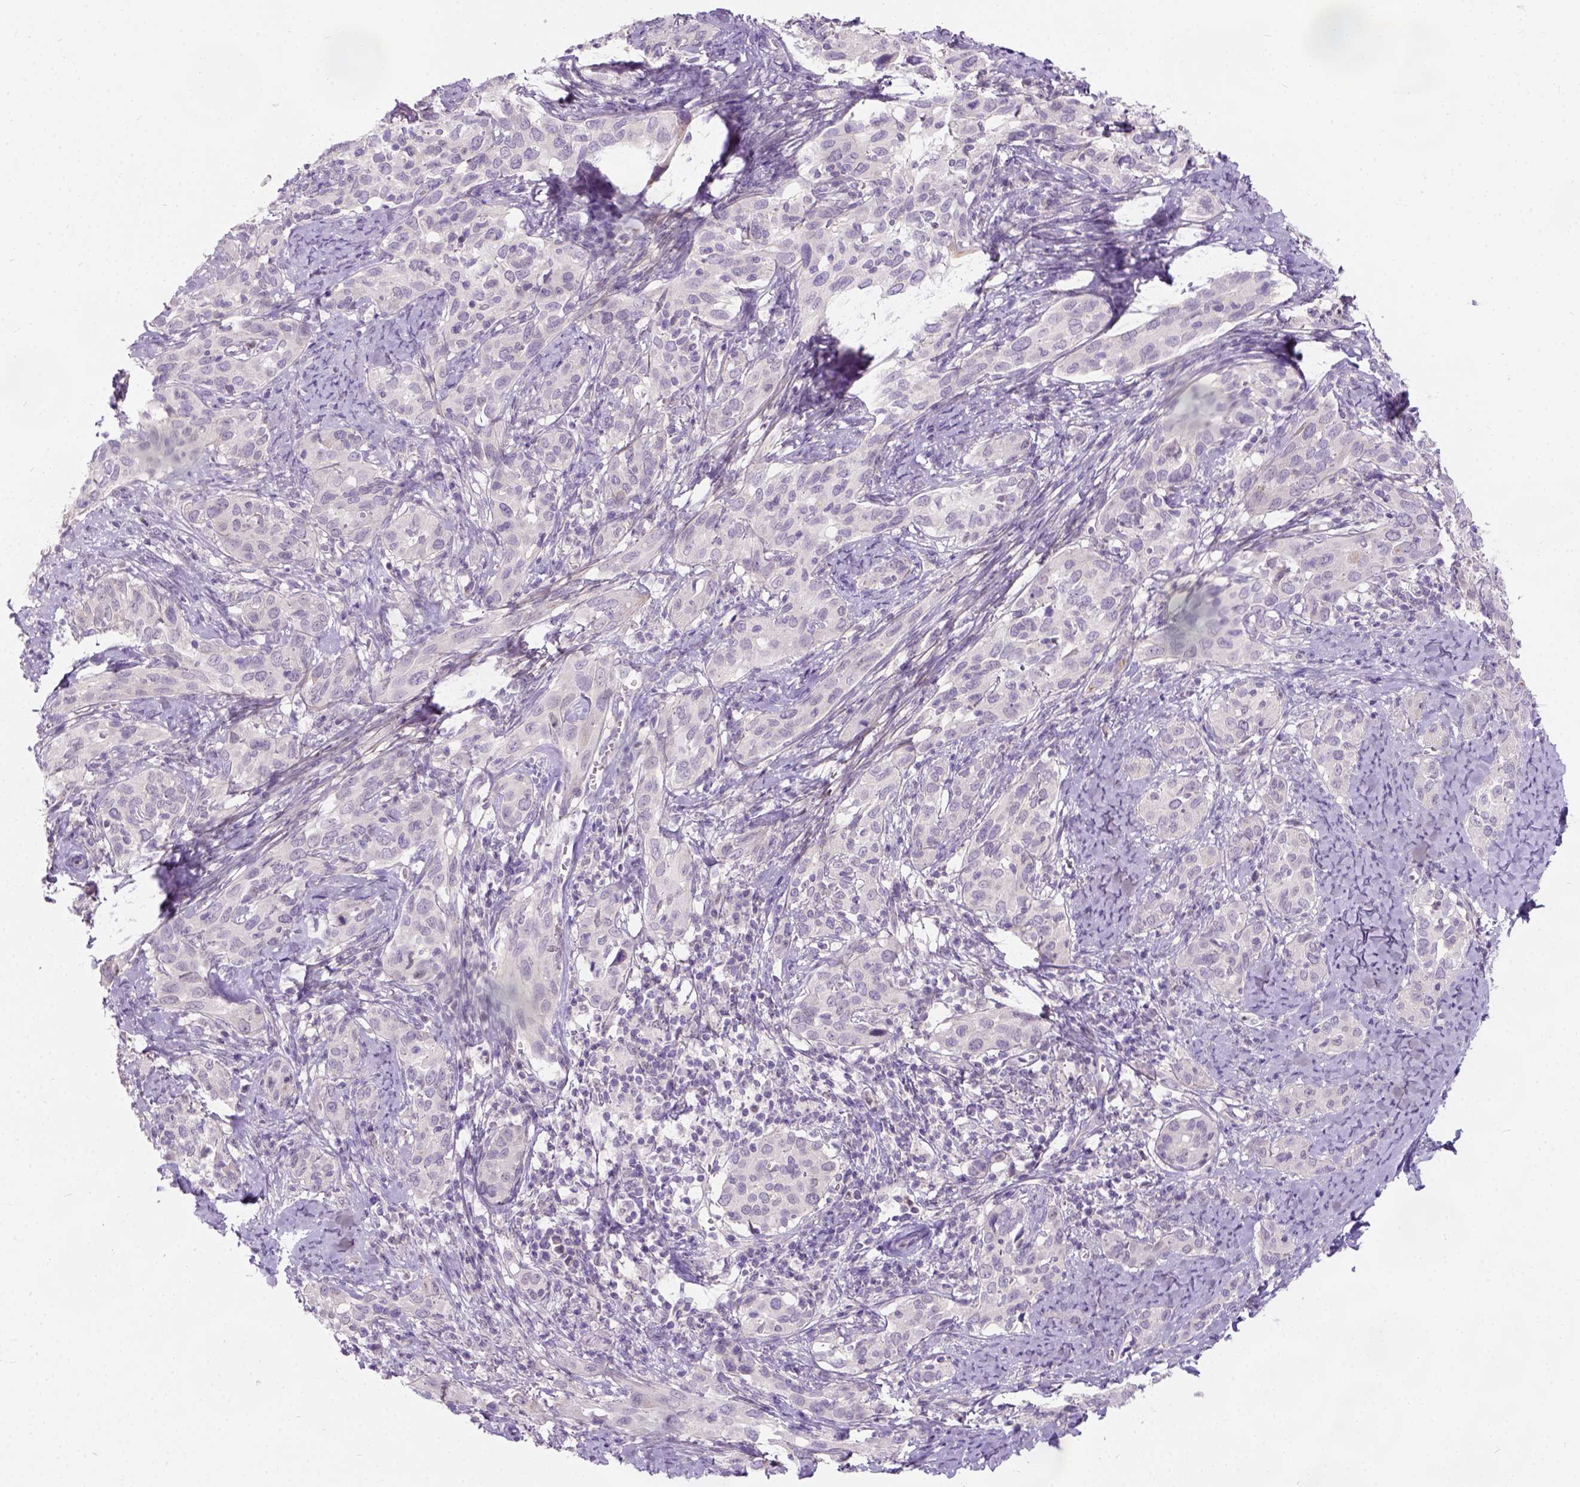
{"staining": {"intensity": "negative", "quantity": "none", "location": "none"}, "tissue": "cervical cancer", "cell_type": "Tumor cells", "image_type": "cancer", "snomed": [{"axis": "morphology", "description": "Squamous cell carcinoma, NOS"}, {"axis": "topography", "description": "Cervix"}], "caption": "Image shows no significant protein expression in tumor cells of squamous cell carcinoma (cervical).", "gene": "C20orf144", "patient": {"sex": "female", "age": 51}}